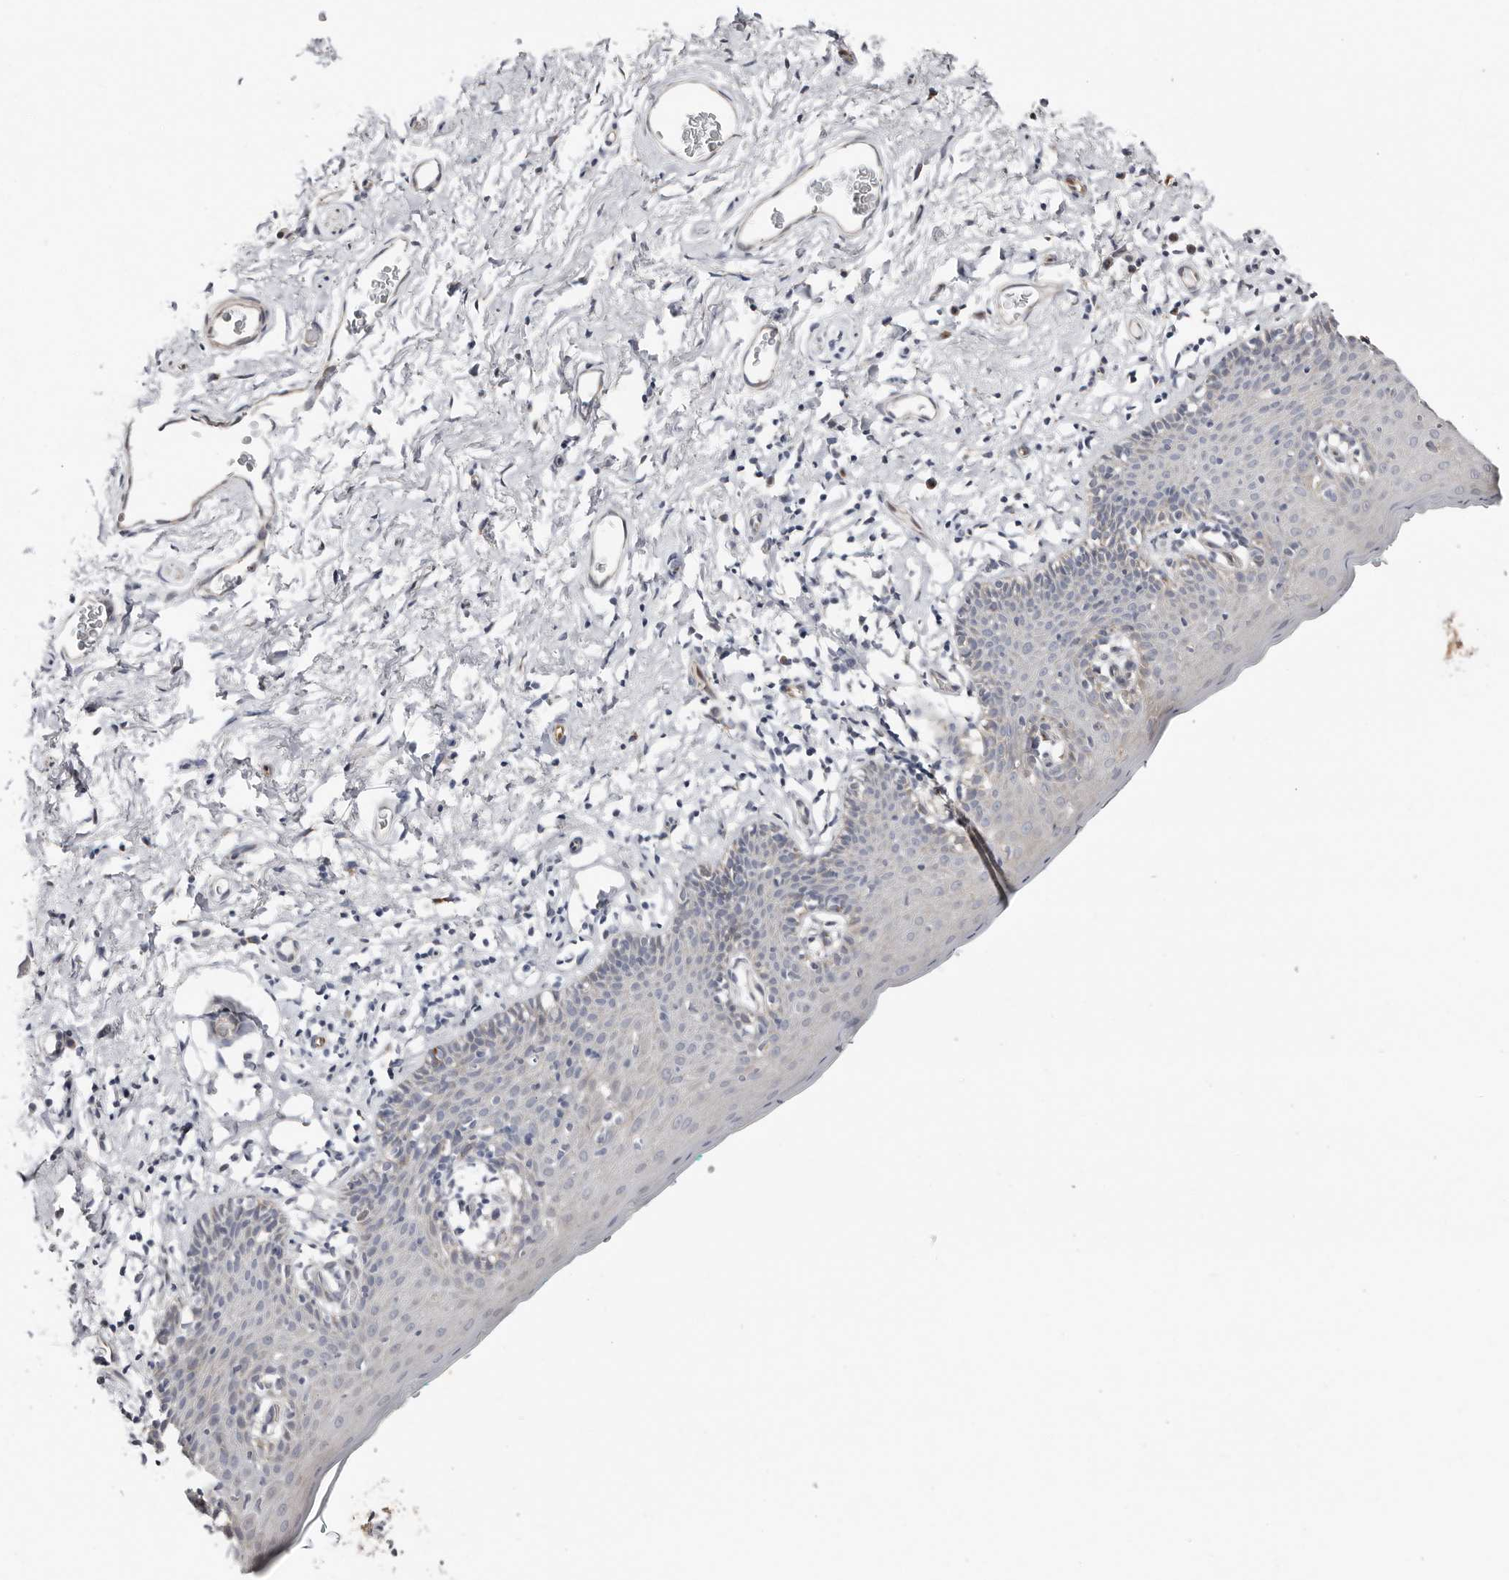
{"staining": {"intensity": "negative", "quantity": "none", "location": "none"}, "tissue": "skin", "cell_type": "Epidermal cells", "image_type": "normal", "snomed": [{"axis": "morphology", "description": "Normal tissue, NOS"}, {"axis": "topography", "description": "Vulva"}], "caption": "This is an IHC histopathology image of unremarkable skin. There is no staining in epidermal cells.", "gene": "ASRGL1", "patient": {"sex": "female", "age": 66}}